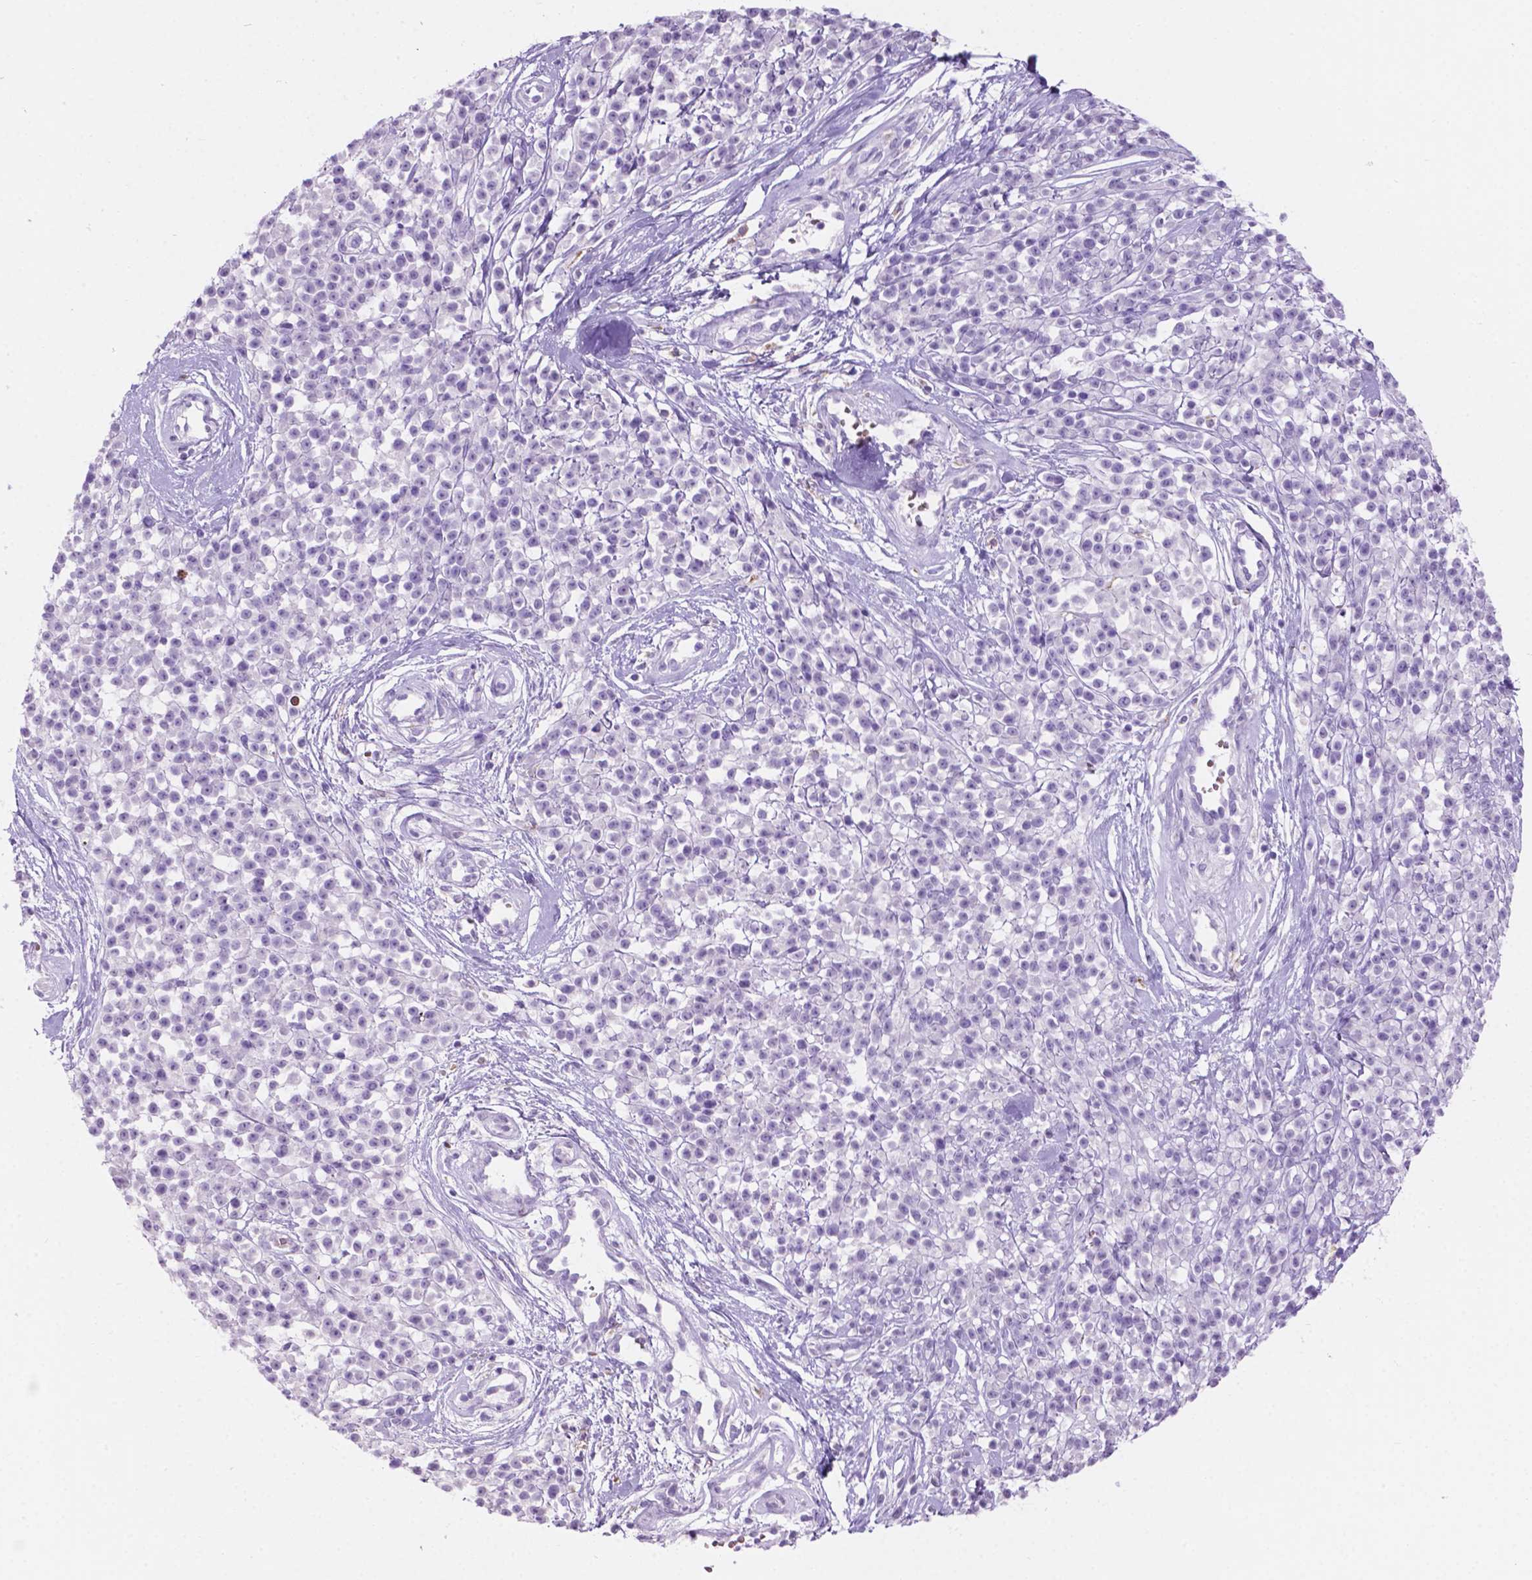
{"staining": {"intensity": "negative", "quantity": "none", "location": "none"}, "tissue": "melanoma", "cell_type": "Tumor cells", "image_type": "cancer", "snomed": [{"axis": "morphology", "description": "Malignant melanoma, NOS"}, {"axis": "topography", "description": "Skin"}, {"axis": "topography", "description": "Skin of trunk"}], "caption": "High magnification brightfield microscopy of melanoma stained with DAB (3,3'-diaminobenzidine) (brown) and counterstained with hematoxylin (blue): tumor cells show no significant staining. (DAB immunohistochemistry (IHC), high magnification).", "gene": "GRIN2B", "patient": {"sex": "male", "age": 74}}